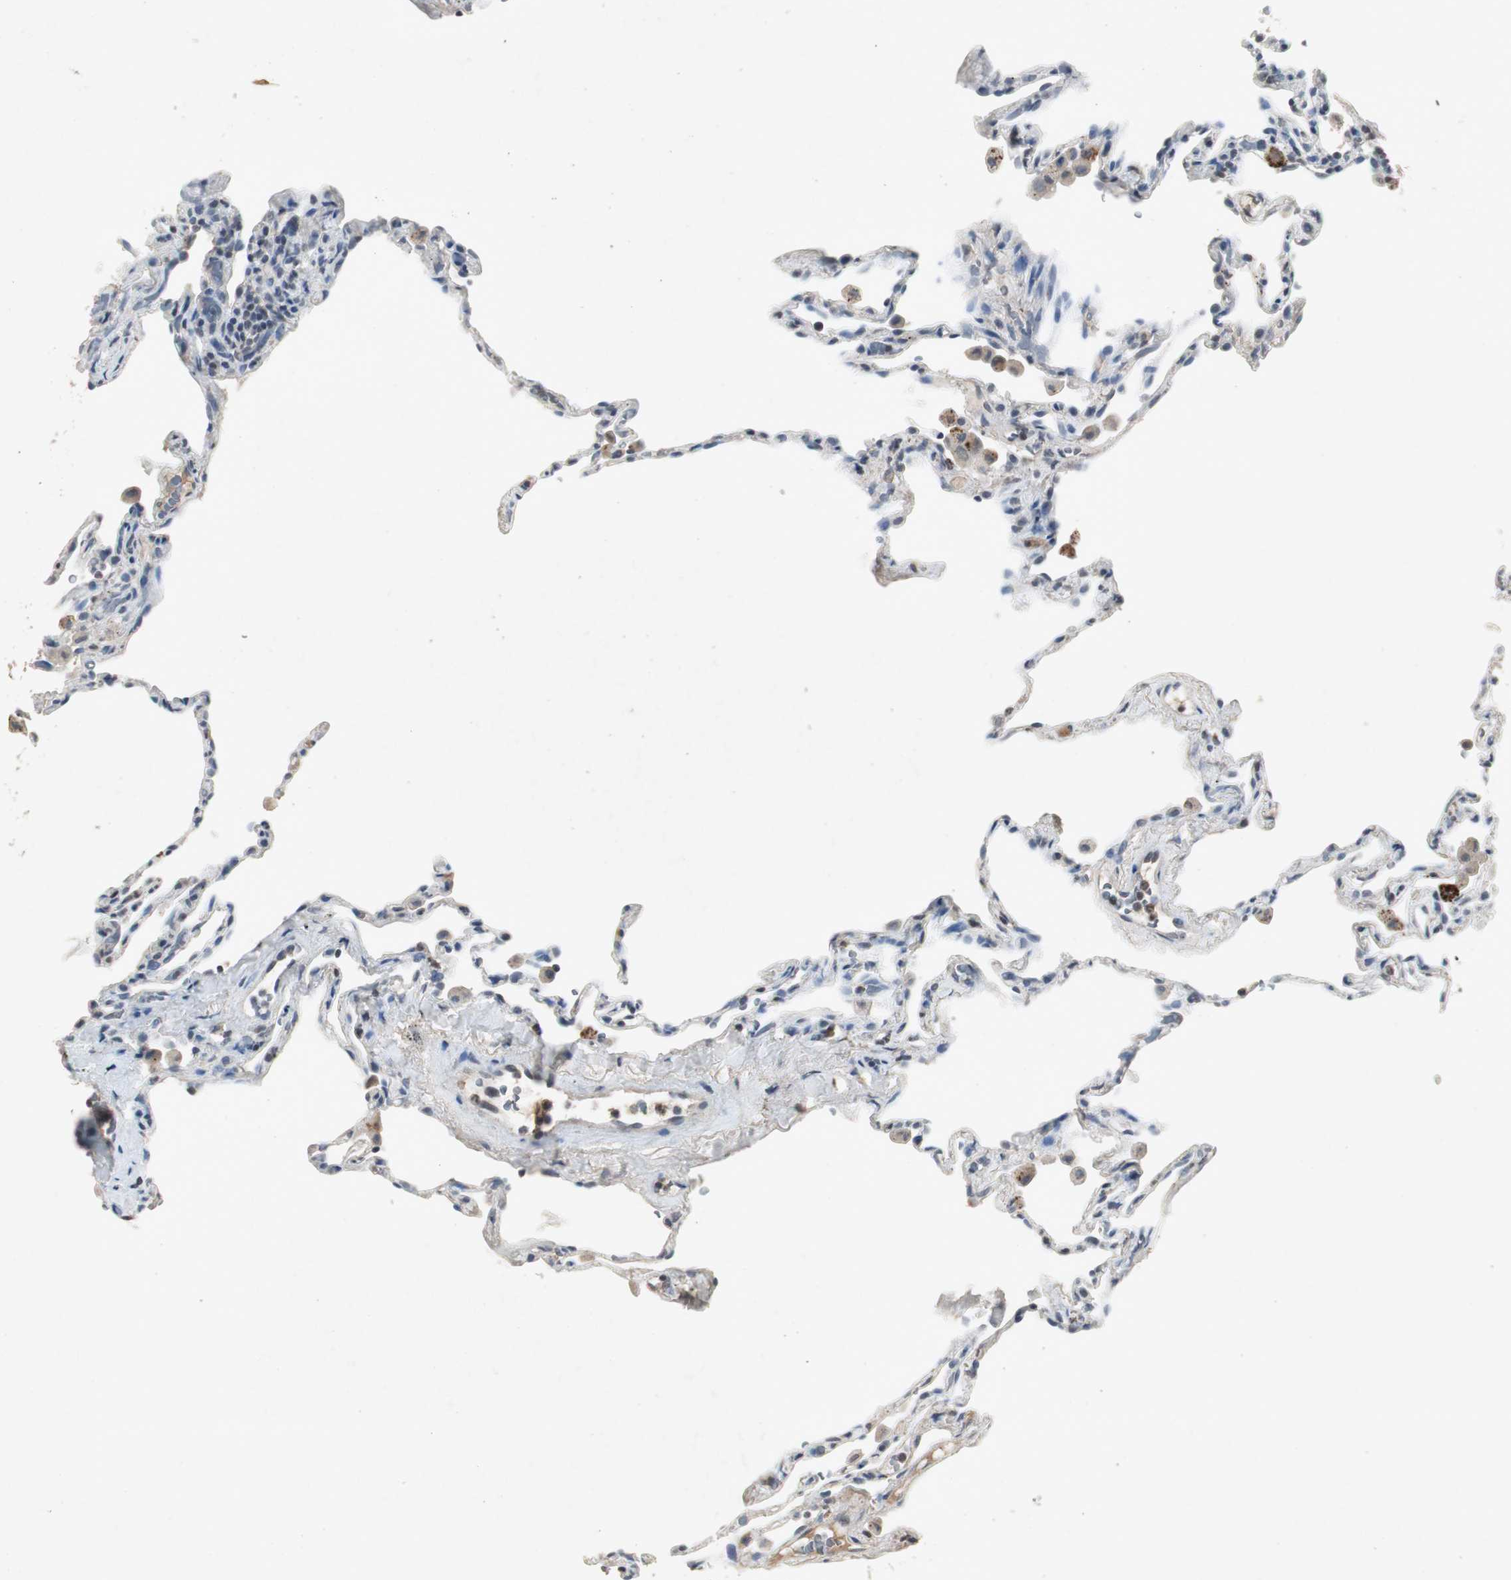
{"staining": {"intensity": "negative", "quantity": "none", "location": "none"}, "tissue": "lung", "cell_type": "Alveolar cells", "image_type": "normal", "snomed": [{"axis": "morphology", "description": "Normal tissue, NOS"}, {"axis": "topography", "description": "Lung"}], "caption": "A photomicrograph of human lung is negative for staining in alveolar cells. (Brightfield microscopy of DAB immunohistochemistry at high magnification).", "gene": "ADNP2", "patient": {"sex": "male", "age": 59}}